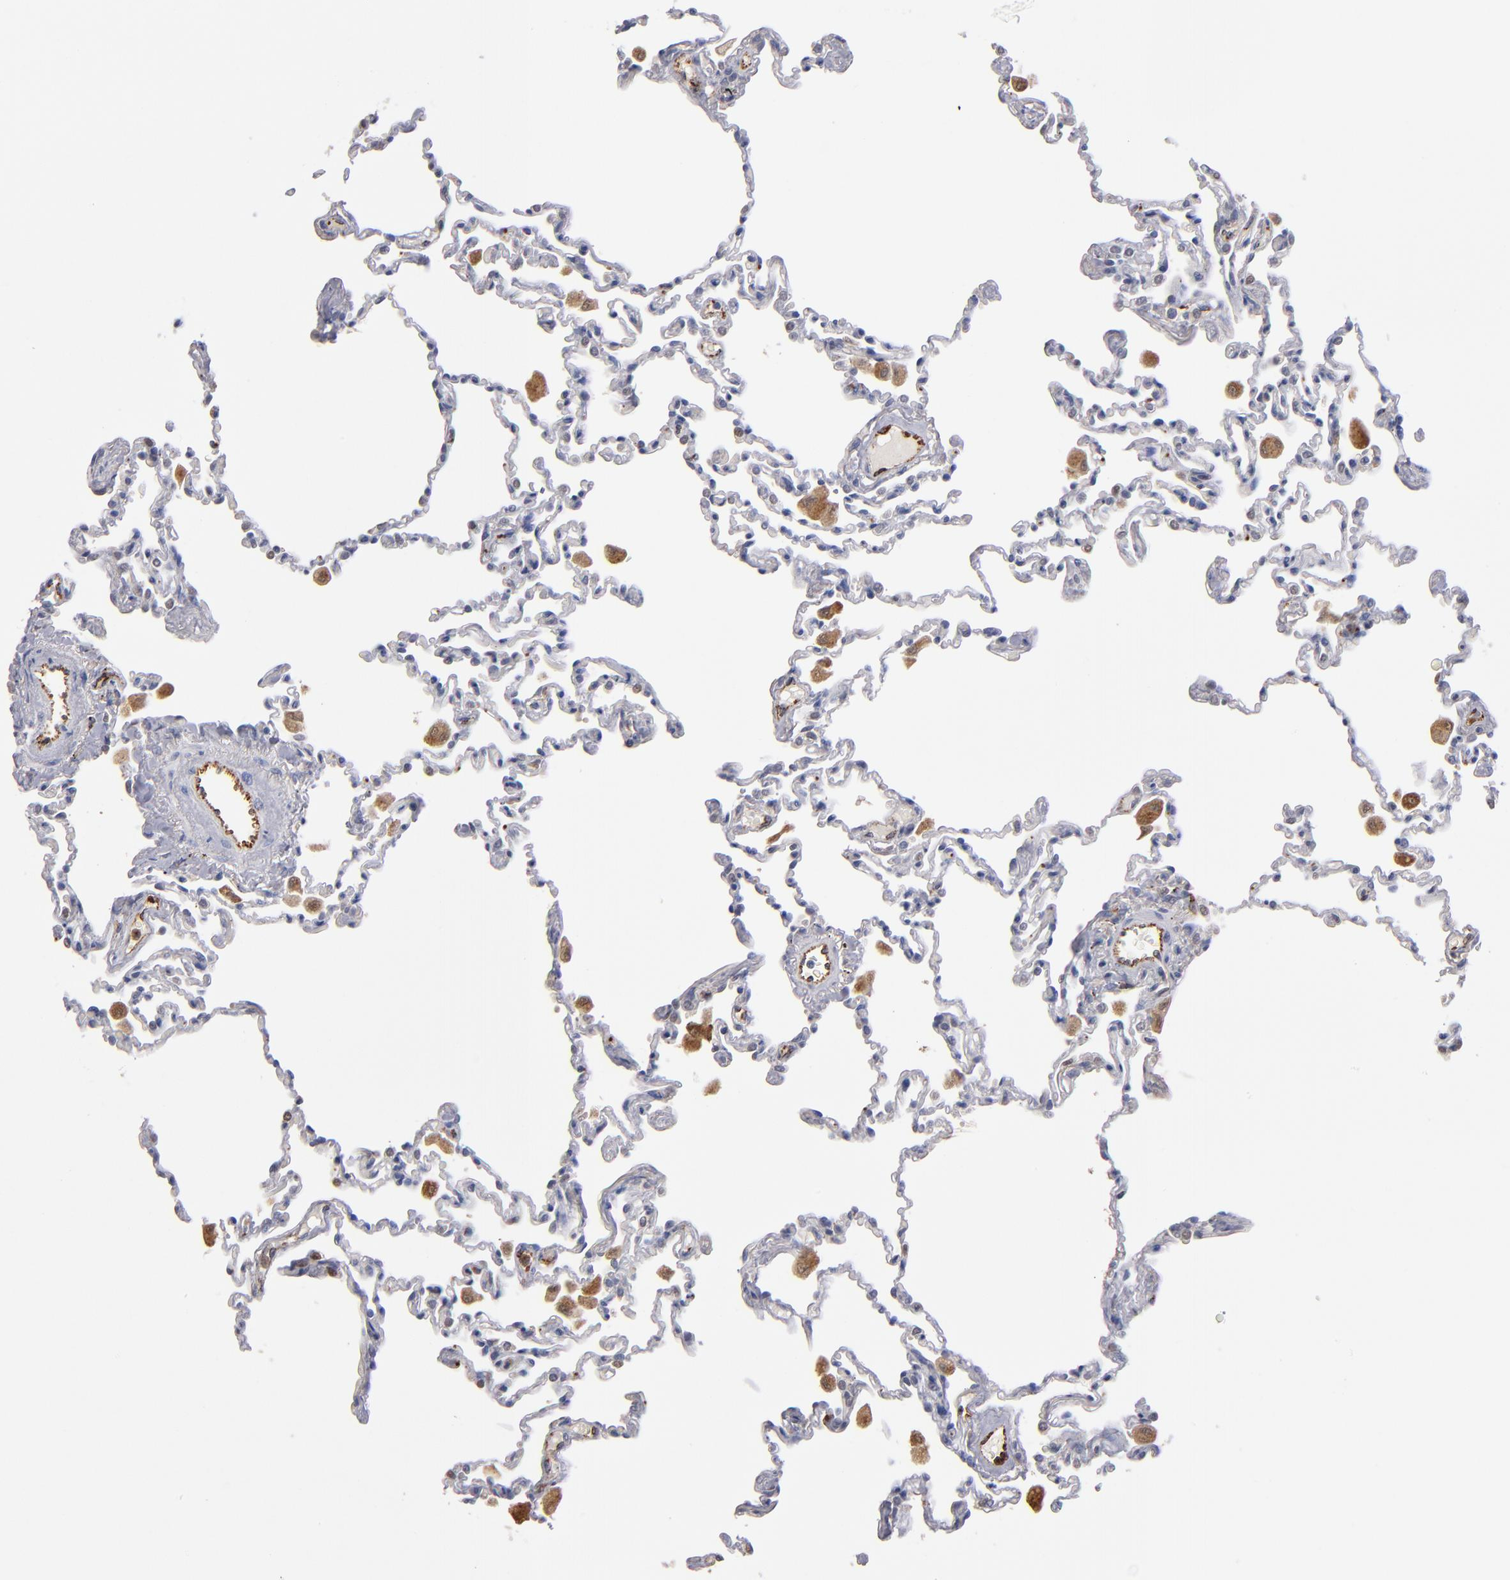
{"staining": {"intensity": "negative", "quantity": "none", "location": "none"}, "tissue": "lung", "cell_type": "Alveolar cells", "image_type": "normal", "snomed": [{"axis": "morphology", "description": "Normal tissue, NOS"}, {"axis": "topography", "description": "Lung"}], "caption": "An image of human lung is negative for staining in alveolar cells.", "gene": "SELP", "patient": {"sex": "male", "age": 59}}